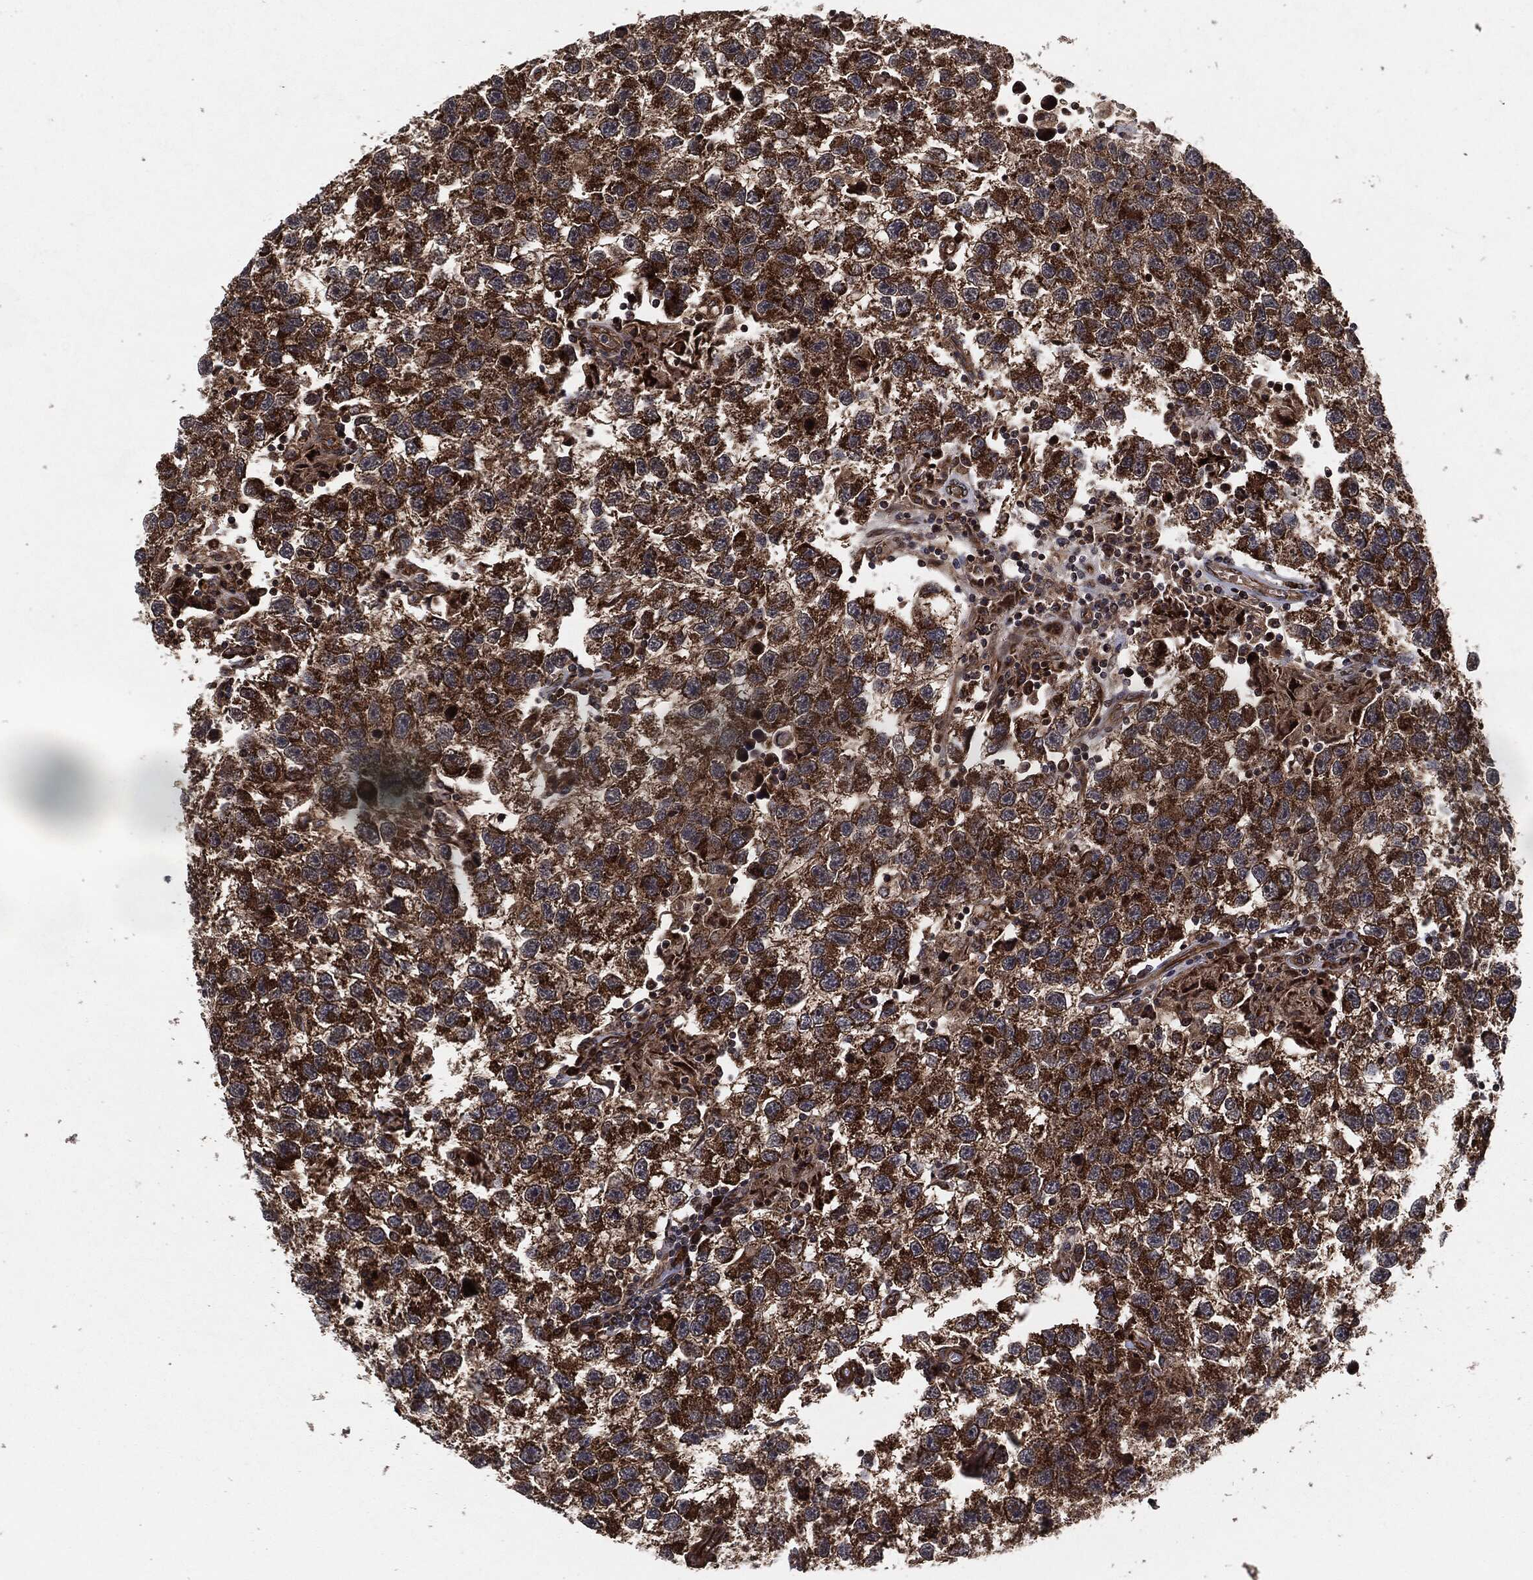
{"staining": {"intensity": "strong", "quantity": ">75%", "location": "cytoplasmic/membranous"}, "tissue": "testis cancer", "cell_type": "Tumor cells", "image_type": "cancer", "snomed": [{"axis": "morphology", "description": "Seminoma, NOS"}, {"axis": "topography", "description": "Testis"}], "caption": "High-power microscopy captured an immunohistochemistry micrograph of seminoma (testis), revealing strong cytoplasmic/membranous expression in approximately >75% of tumor cells.", "gene": "BCAR1", "patient": {"sex": "male", "age": 26}}